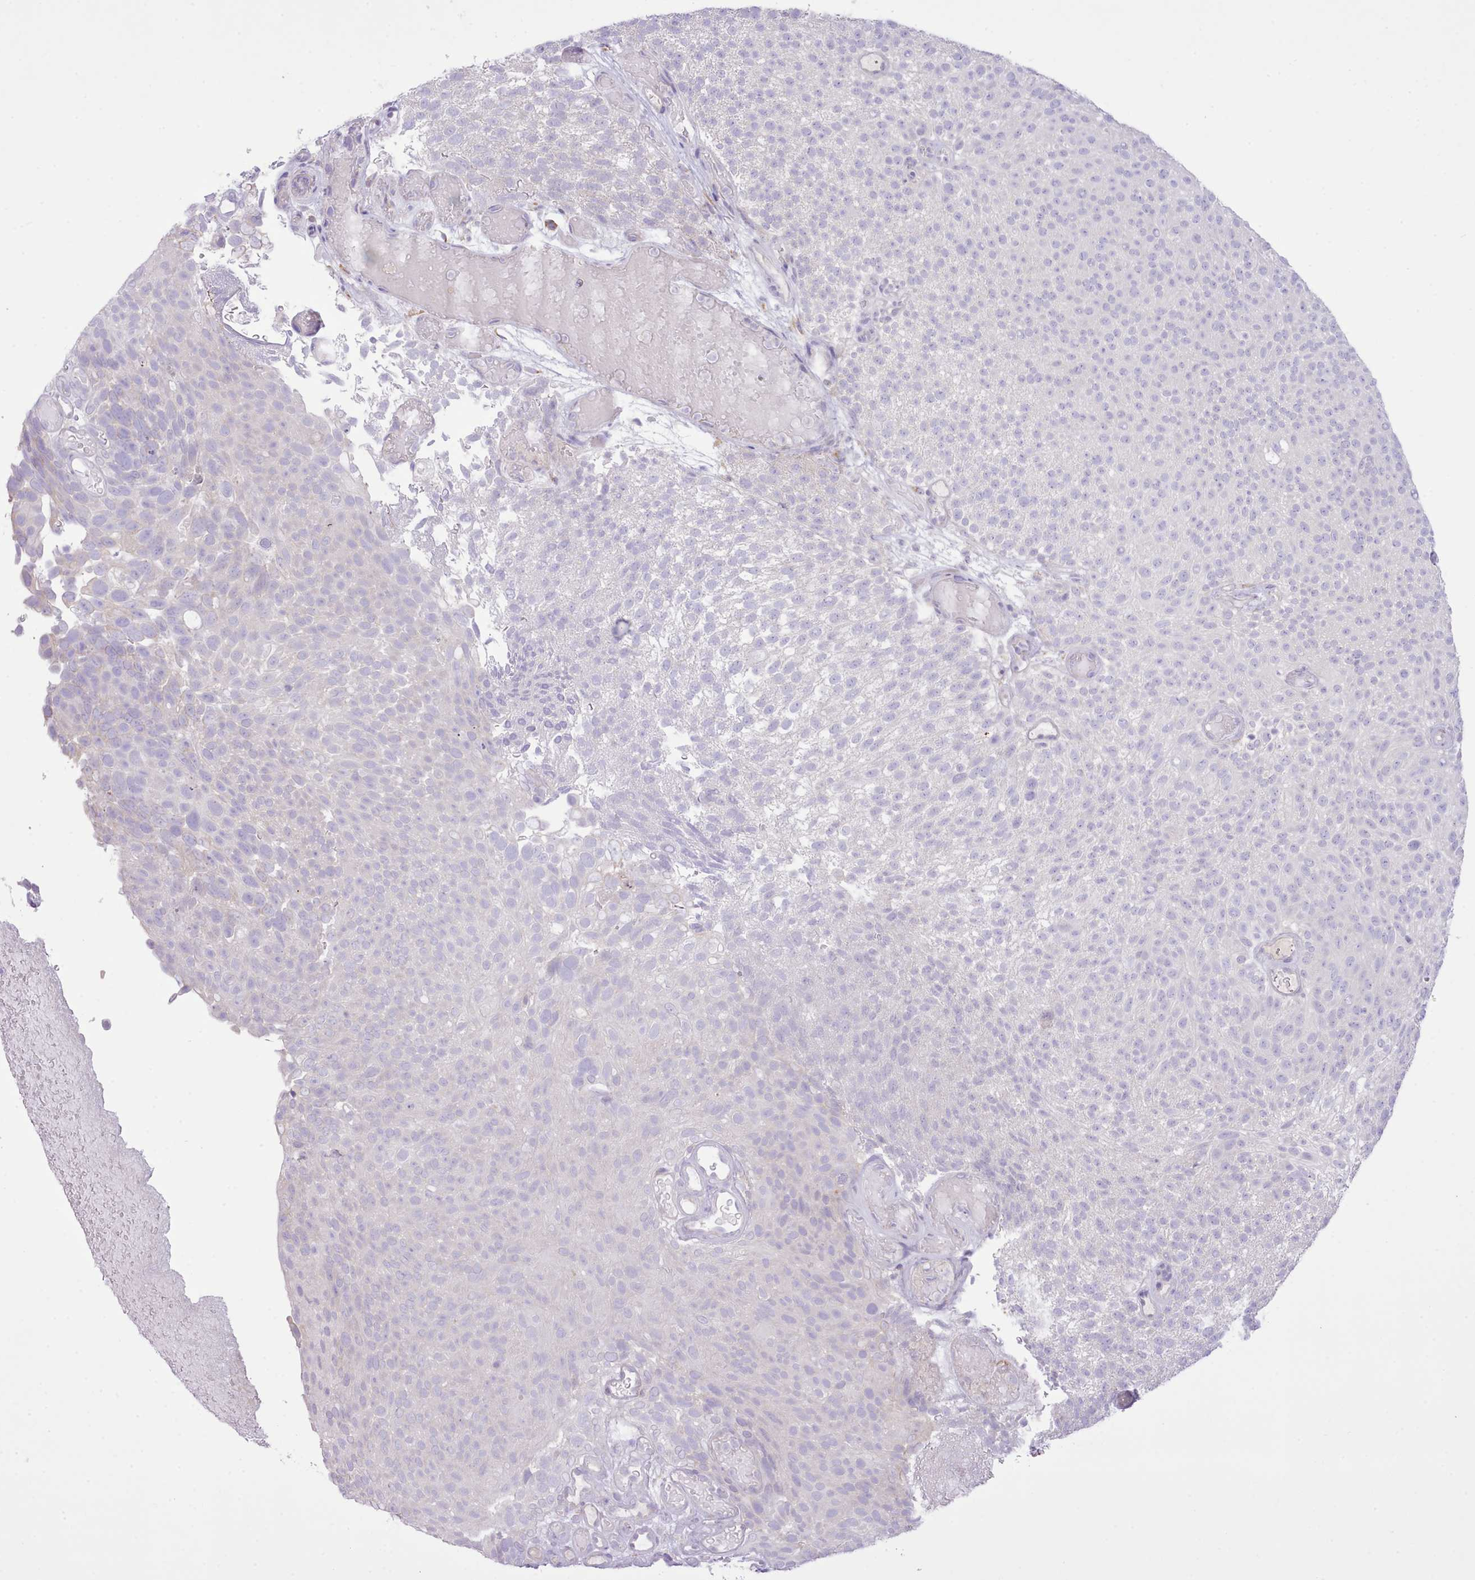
{"staining": {"intensity": "negative", "quantity": "none", "location": "none"}, "tissue": "urothelial cancer", "cell_type": "Tumor cells", "image_type": "cancer", "snomed": [{"axis": "morphology", "description": "Urothelial carcinoma, Low grade"}, {"axis": "topography", "description": "Urinary bladder"}], "caption": "DAB (3,3'-diaminobenzidine) immunohistochemical staining of human urothelial carcinoma (low-grade) shows no significant staining in tumor cells.", "gene": "CCL1", "patient": {"sex": "male", "age": 78}}